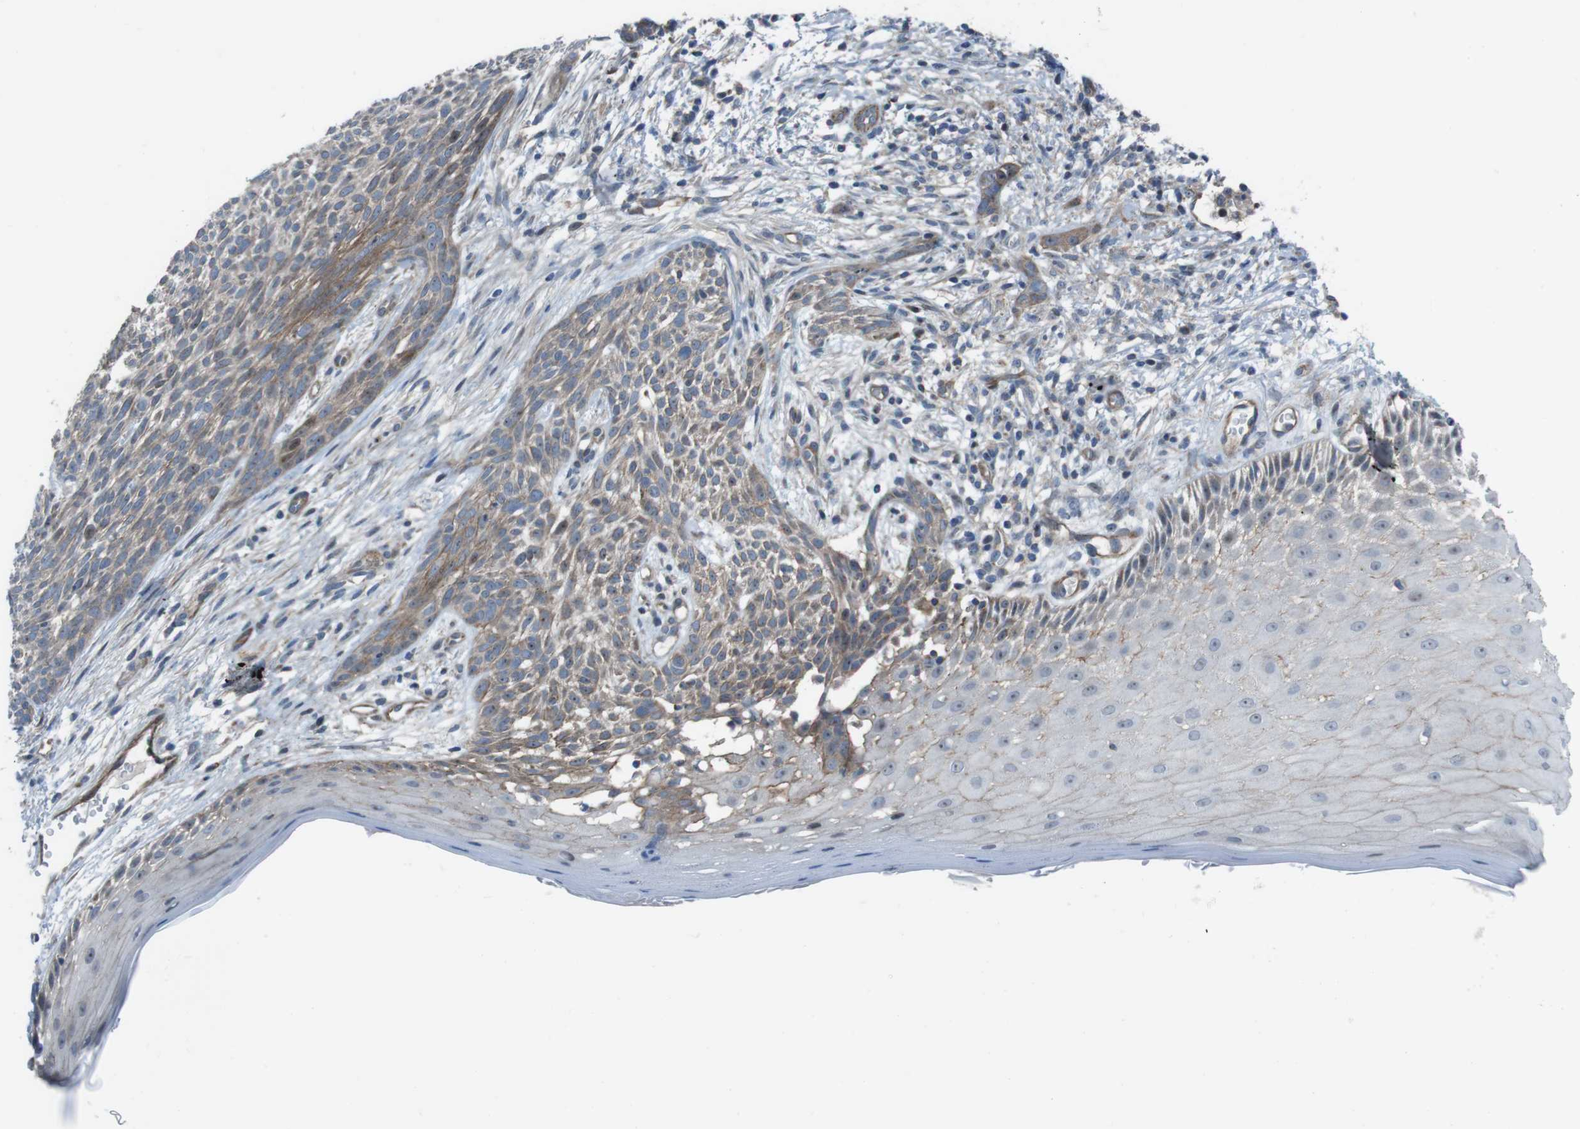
{"staining": {"intensity": "moderate", "quantity": ">75%", "location": "cytoplasmic/membranous"}, "tissue": "skin cancer", "cell_type": "Tumor cells", "image_type": "cancer", "snomed": [{"axis": "morphology", "description": "Basal cell carcinoma"}, {"axis": "topography", "description": "Skin"}], "caption": "Immunohistochemistry (IHC) photomicrograph of basal cell carcinoma (skin) stained for a protein (brown), which shows medium levels of moderate cytoplasmic/membranous positivity in approximately >75% of tumor cells.", "gene": "FAM174B", "patient": {"sex": "female", "age": 59}}